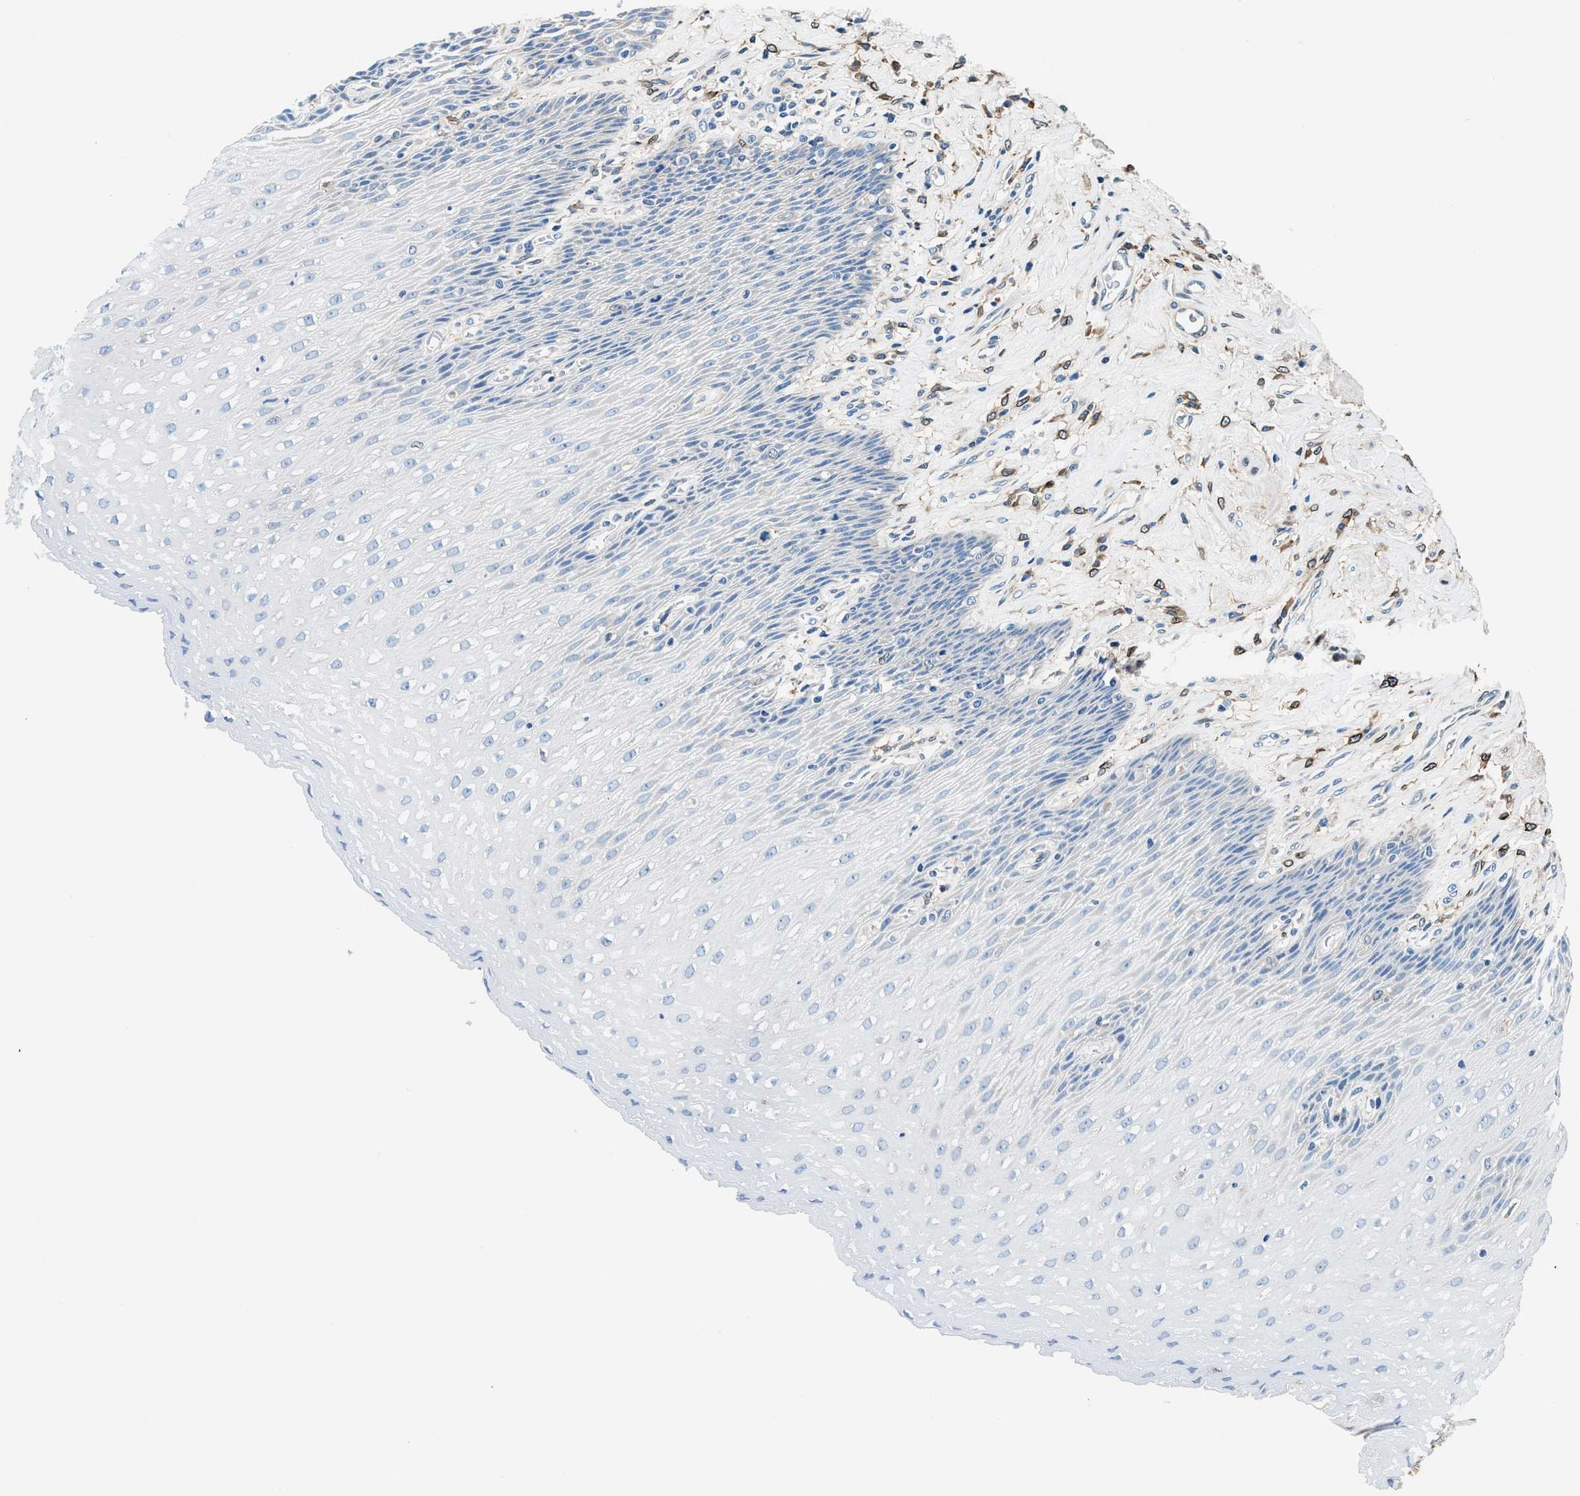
{"staining": {"intensity": "negative", "quantity": "none", "location": "none"}, "tissue": "esophagus", "cell_type": "Squamous epithelial cells", "image_type": "normal", "snomed": [{"axis": "morphology", "description": "Normal tissue, NOS"}, {"axis": "topography", "description": "Esophagus"}], "caption": "This histopathology image is of normal esophagus stained with immunohistochemistry (IHC) to label a protein in brown with the nuclei are counter-stained blue. There is no staining in squamous epithelial cells. Nuclei are stained in blue.", "gene": "SLFN11", "patient": {"sex": "female", "age": 61}}